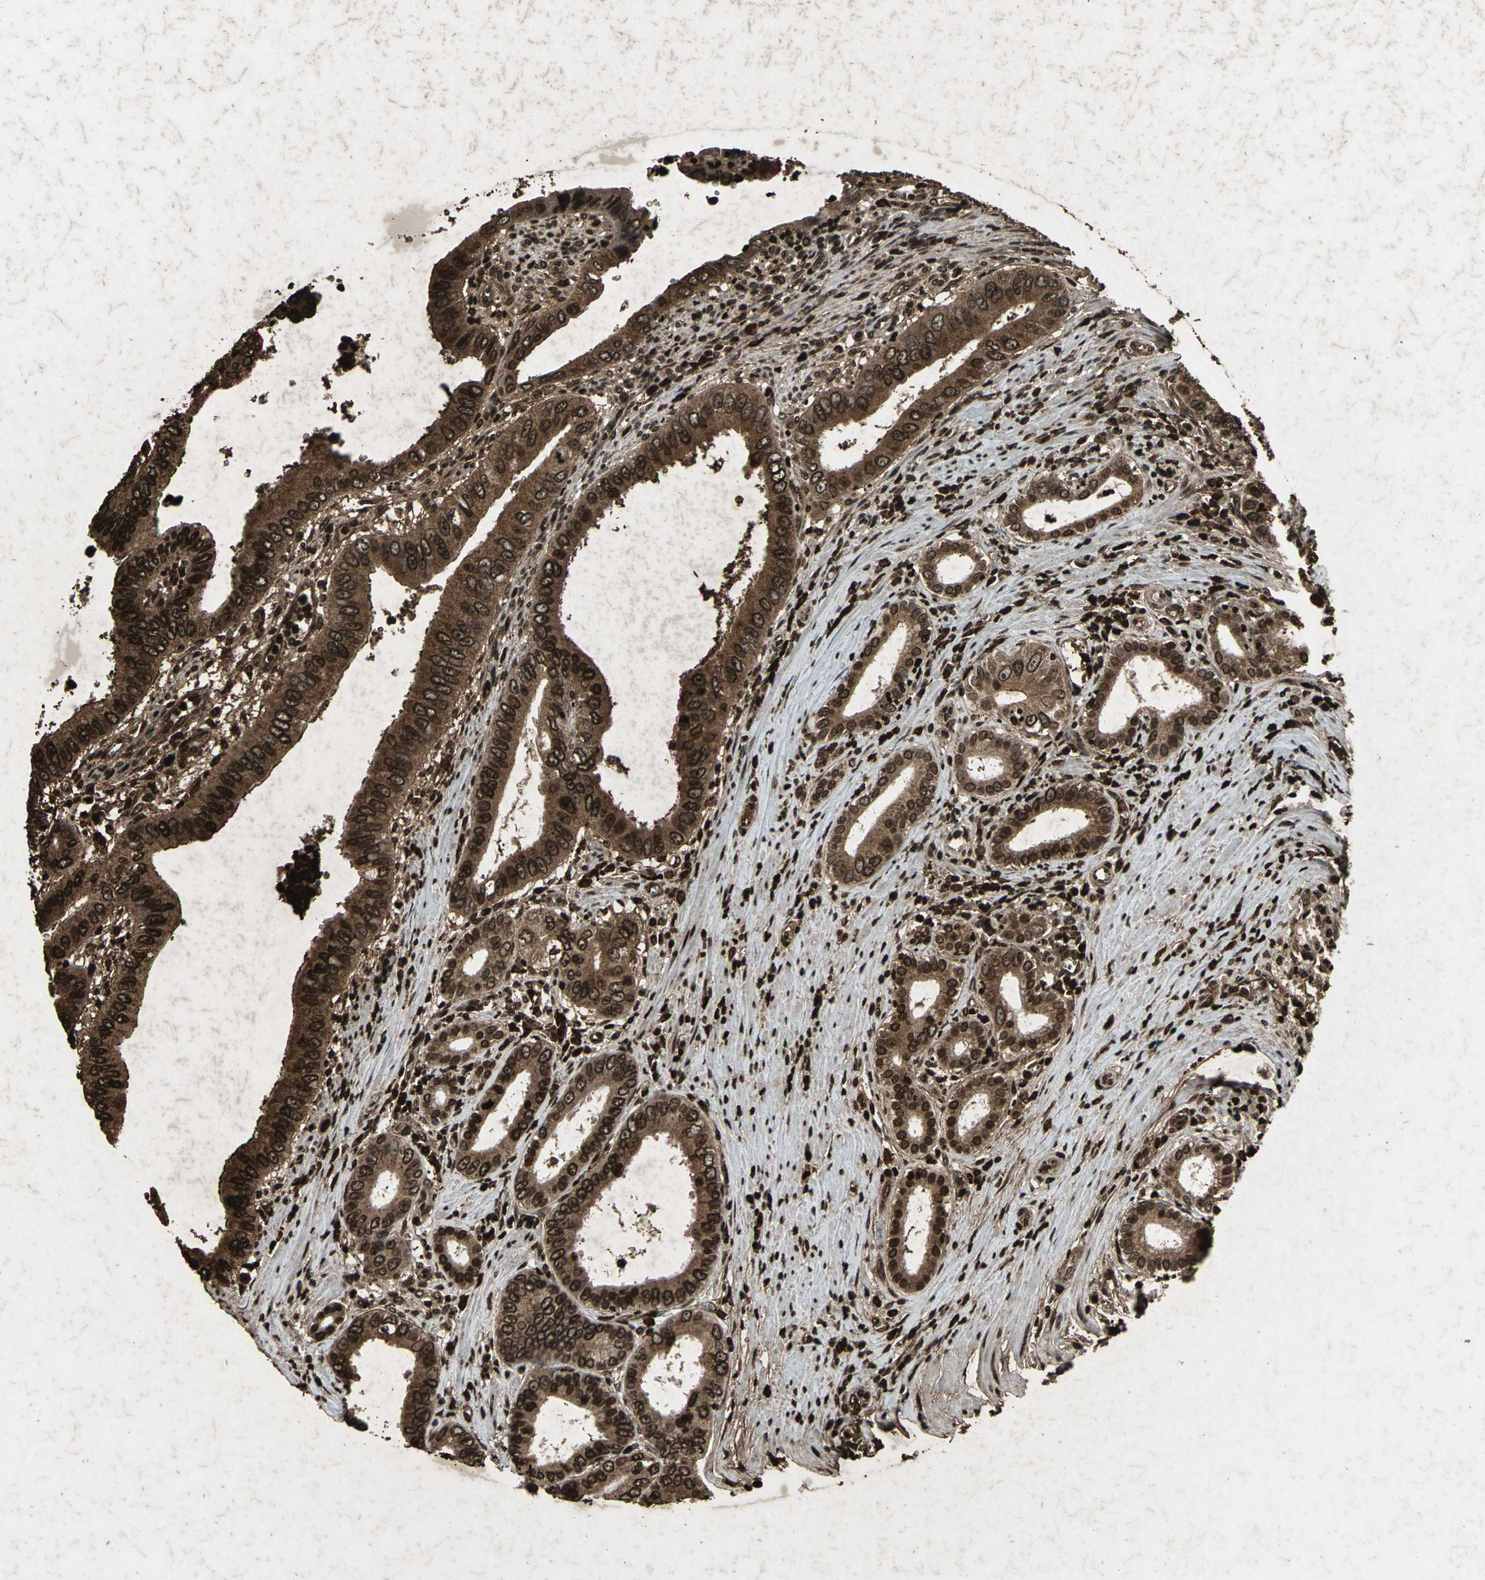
{"staining": {"intensity": "strong", "quantity": ">75%", "location": "cytoplasmic/membranous,nuclear"}, "tissue": "pancreatic cancer", "cell_type": "Tumor cells", "image_type": "cancer", "snomed": [{"axis": "morphology", "description": "Normal tissue, NOS"}, {"axis": "topography", "description": "Lymph node"}], "caption": "This micrograph reveals IHC staining of human pancreatic cancer, with high strong cytoplasmic/membranous and nuclear staining in approximately >75% of tumor cells.", "gene": "SEPTIN4", "patient": {"sex": "male", "age": 50}}